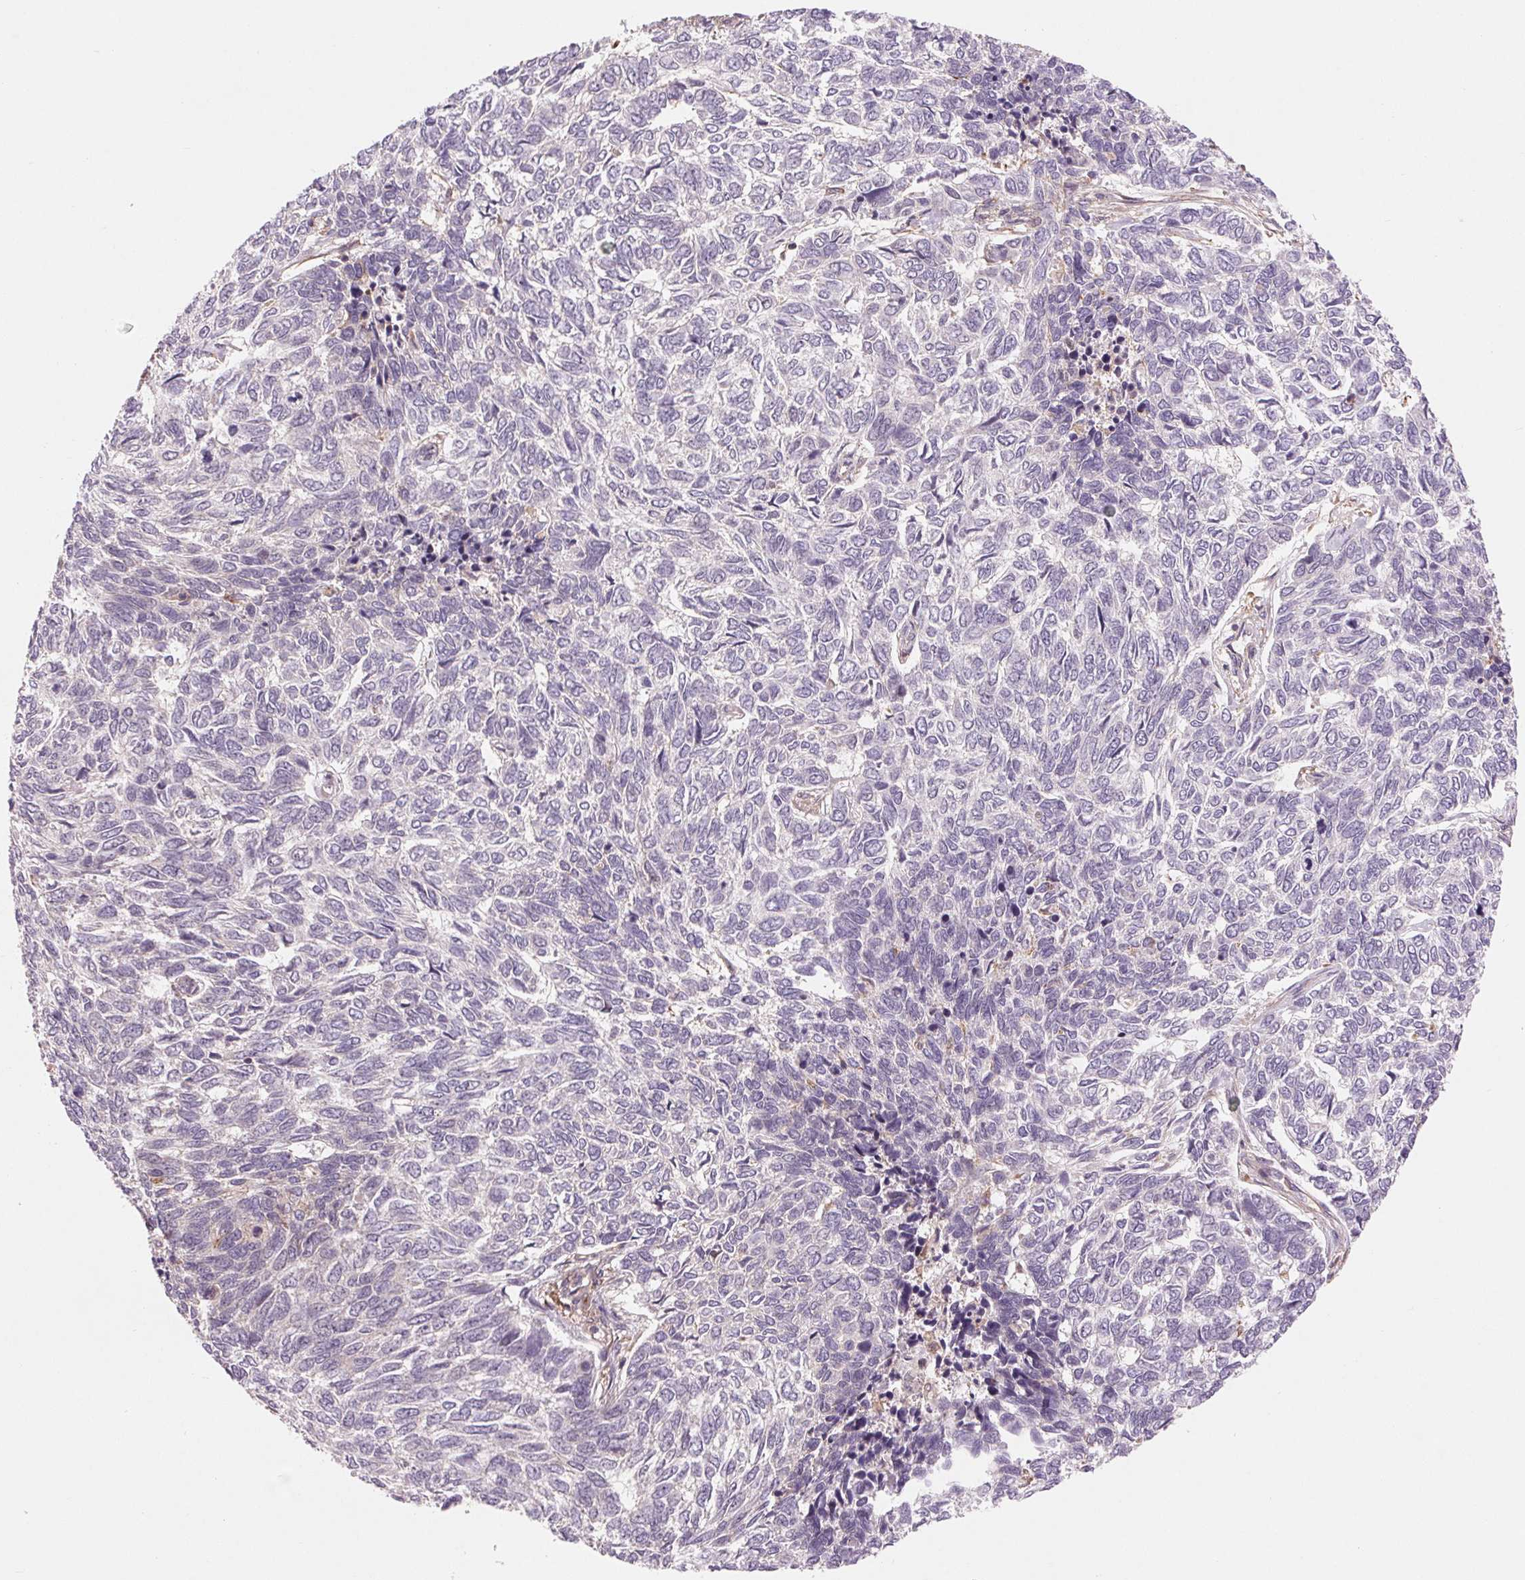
{"staining": {"intensity": "negative", "quantity": "none", "location": "none"}, "tissue": "skin cancer", "cell_type": "Tumor cells", "image_type": "cancer", "snomed": [{"axis": "morphology", "description": "Basal cell carcinoma"}, {"axis": "topography", "description": "Skin"}], "caption": "The micrograph reveals no staining of tumor cells in skin cancer (basal cell carcinoma). (IHC, brightfield microscopy, high magnification).", "gene": "RANBP3L", "patient": {"sex": "female", "age": 65}}